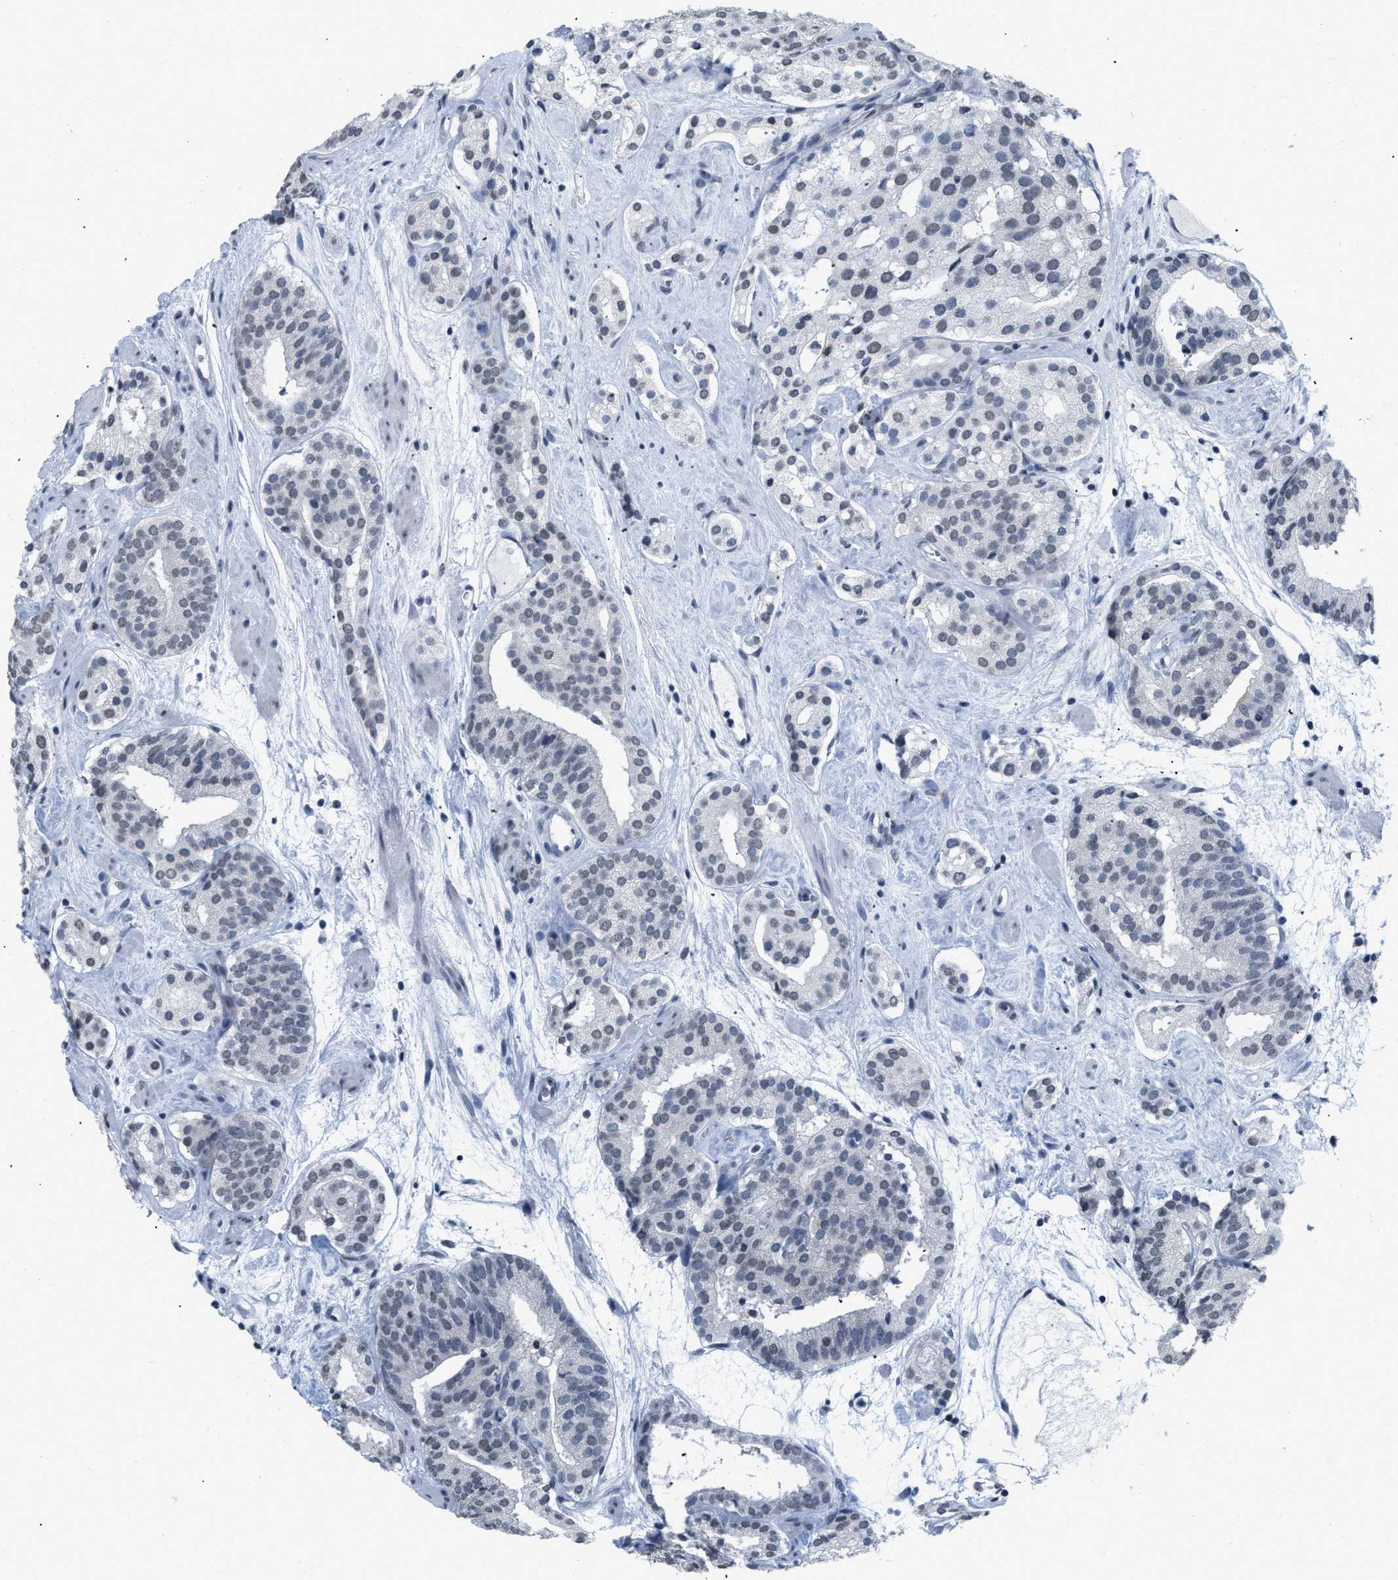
{"staining": {"intensity": "weak", "quantity": "<25%", "location": "nuclear"}, "tissue": "prostate cancer", "cell_type": "Tumor cells", "image_type": "cancer", "snomed": [{"axis": "morphology", "description": "Adenocarcinoma, Low grade"}, {"axis": "topography", "description": "Prostate"}], "caption": "IHC photomicrograph of neoplastic tissue: adenocarcinoma (low-grade) (prostate) stained with DAB exhibits no significant protein expression in tumor cells. The staining is performed using DAB brown chromogen with nuclei counter-stained in using hematoxylin.", "gene": "RAF1", "patient": {"sex": "male", "age": 69}}